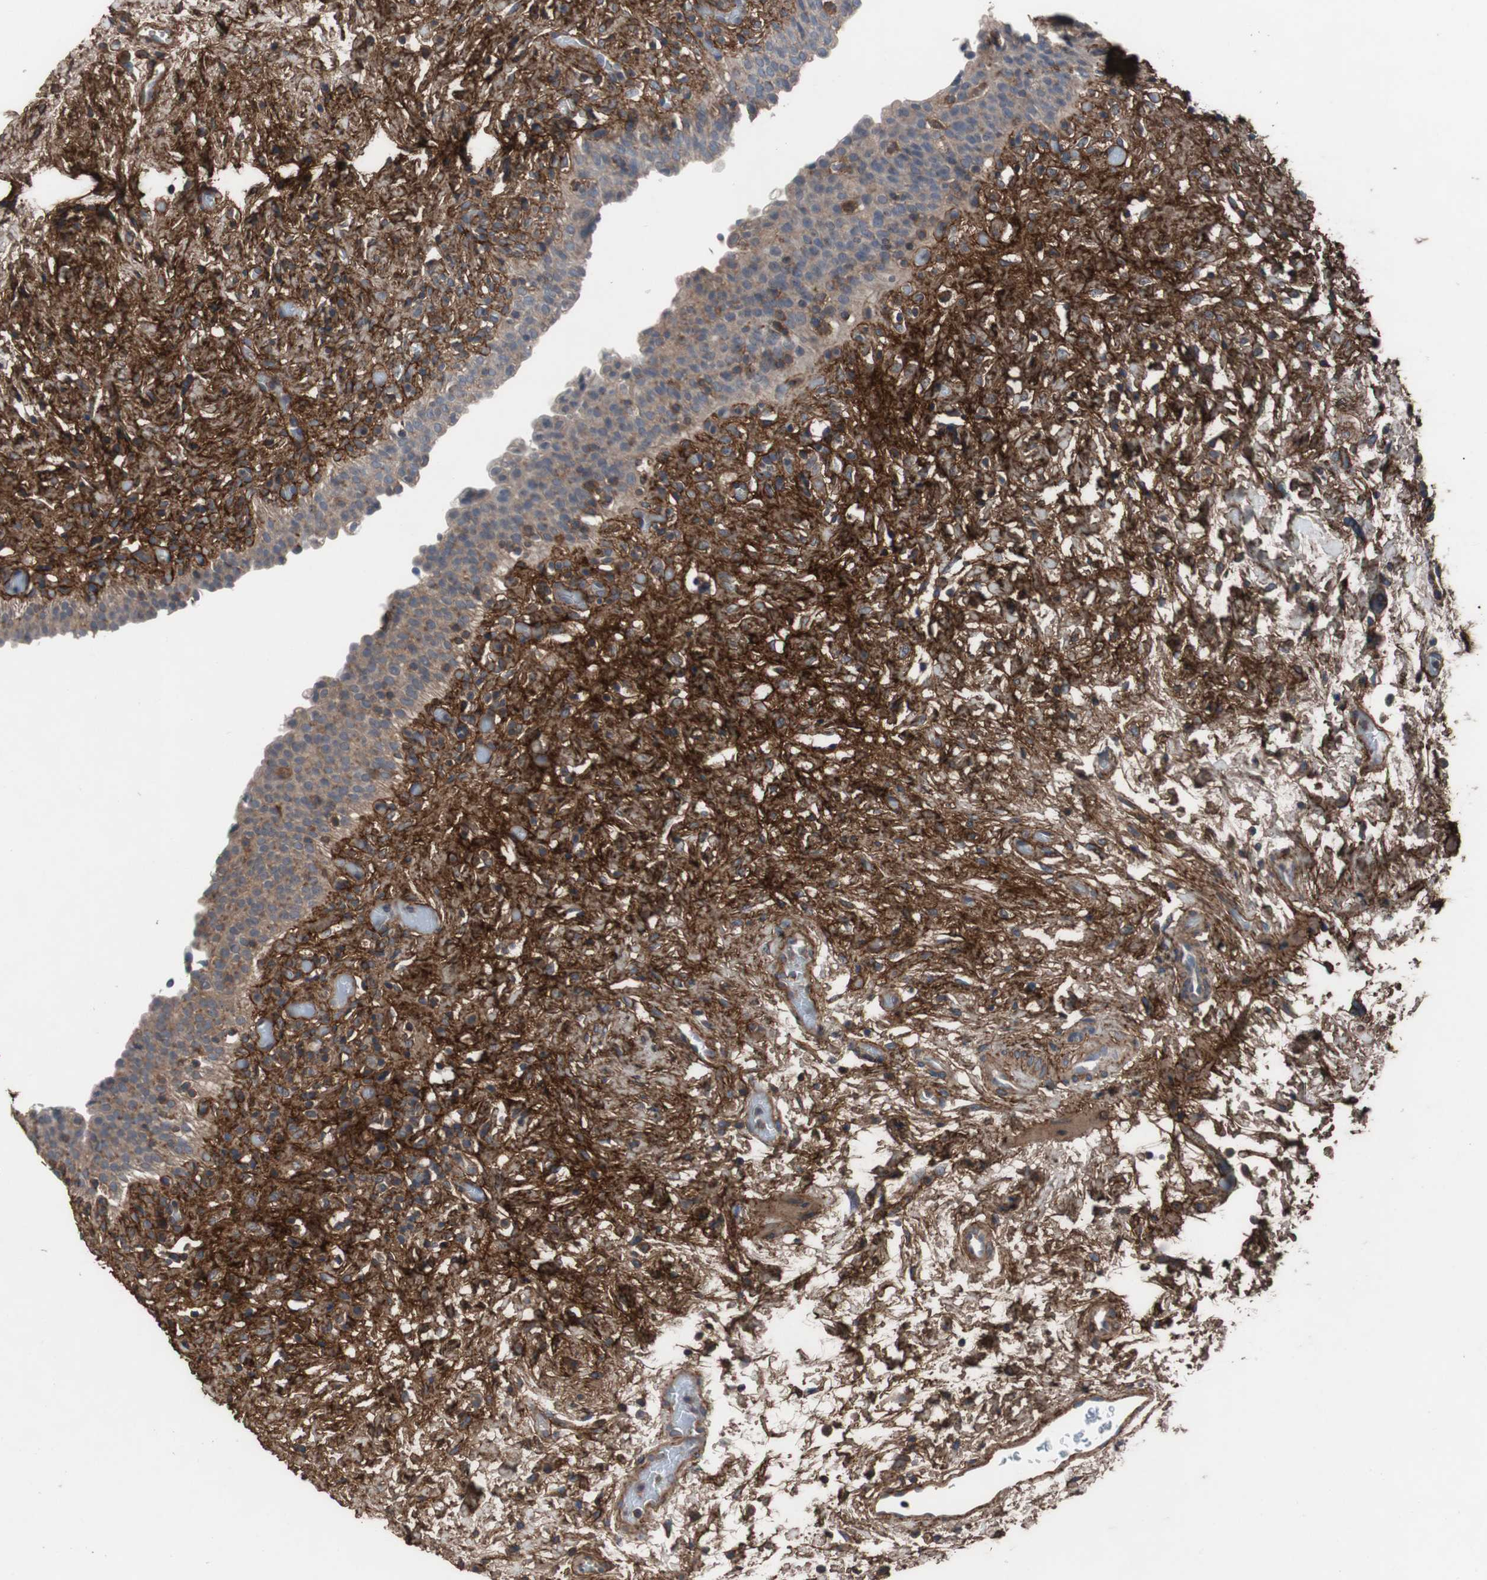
{"staining": {"intensity": "weak", "quantity": "25%-75%", "location": "cytoplasmic/membranous"}, "tissue": "urinary bladder", "cell_type": "Urothelial cells", "image_type": "normal", "snomed": [{"axis": "morphology", "description": "Normal tissue, NOS"}, {"axis": "topography", "description": "Urinary bladder"}], "caption": "The histopathology image exhibits a brown stain indicating the presence of a protein in the cytoplasmic/membranous of urothelial cells in urinary bladder. The staining was performed using DAB (3,3'-diaminobenzidine) to visualize the protein expression in brown, while the nuclei were stained in blue with hematoxylin (Magnification: 20x).", "gene": "COL6A2", "patient": {"sex": "male", "age": 51}}